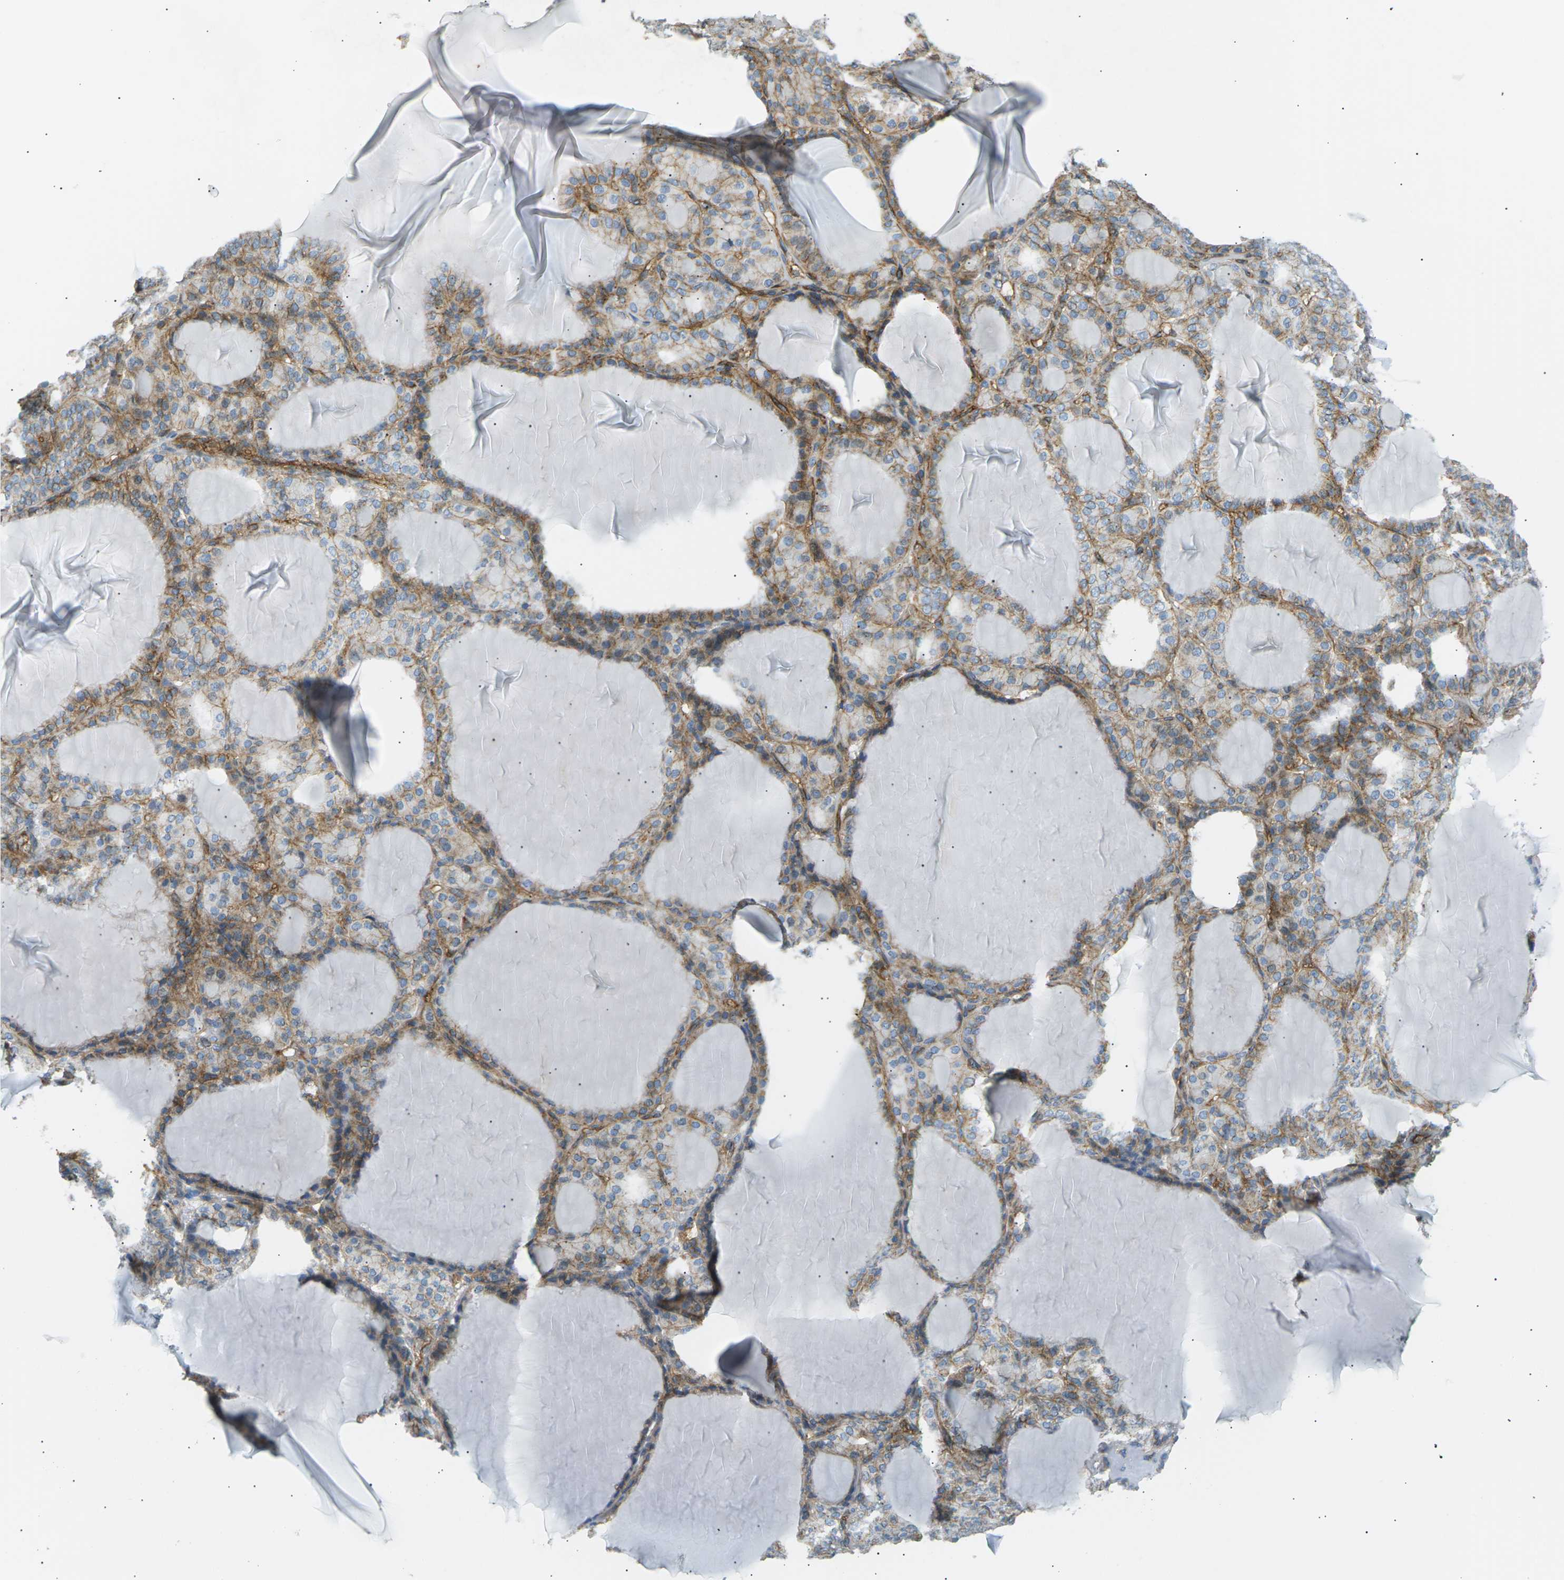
{"staining": {"intensity": "moderate", "quantity": ">75%", "location": "cytoplasmic/membranous"}, "tissue": "thyroid gland", "cell_type": "Glandular cells", "image_type": "normal", "snomed": [{"axis": "morphology", "description": "Normal tissue, NOS"}, {"axis": "topography", "description": "Thyroid gland"}], "caption": "Immunohistochemical staining of unremarkable thyroid gland displays >75% levels of moderate cytoplasmic/membranous protein positivity in approximately >75% of glandular cells.", "gene": "ATP2B4", "patient": {"sex": "female", "age": 28}}